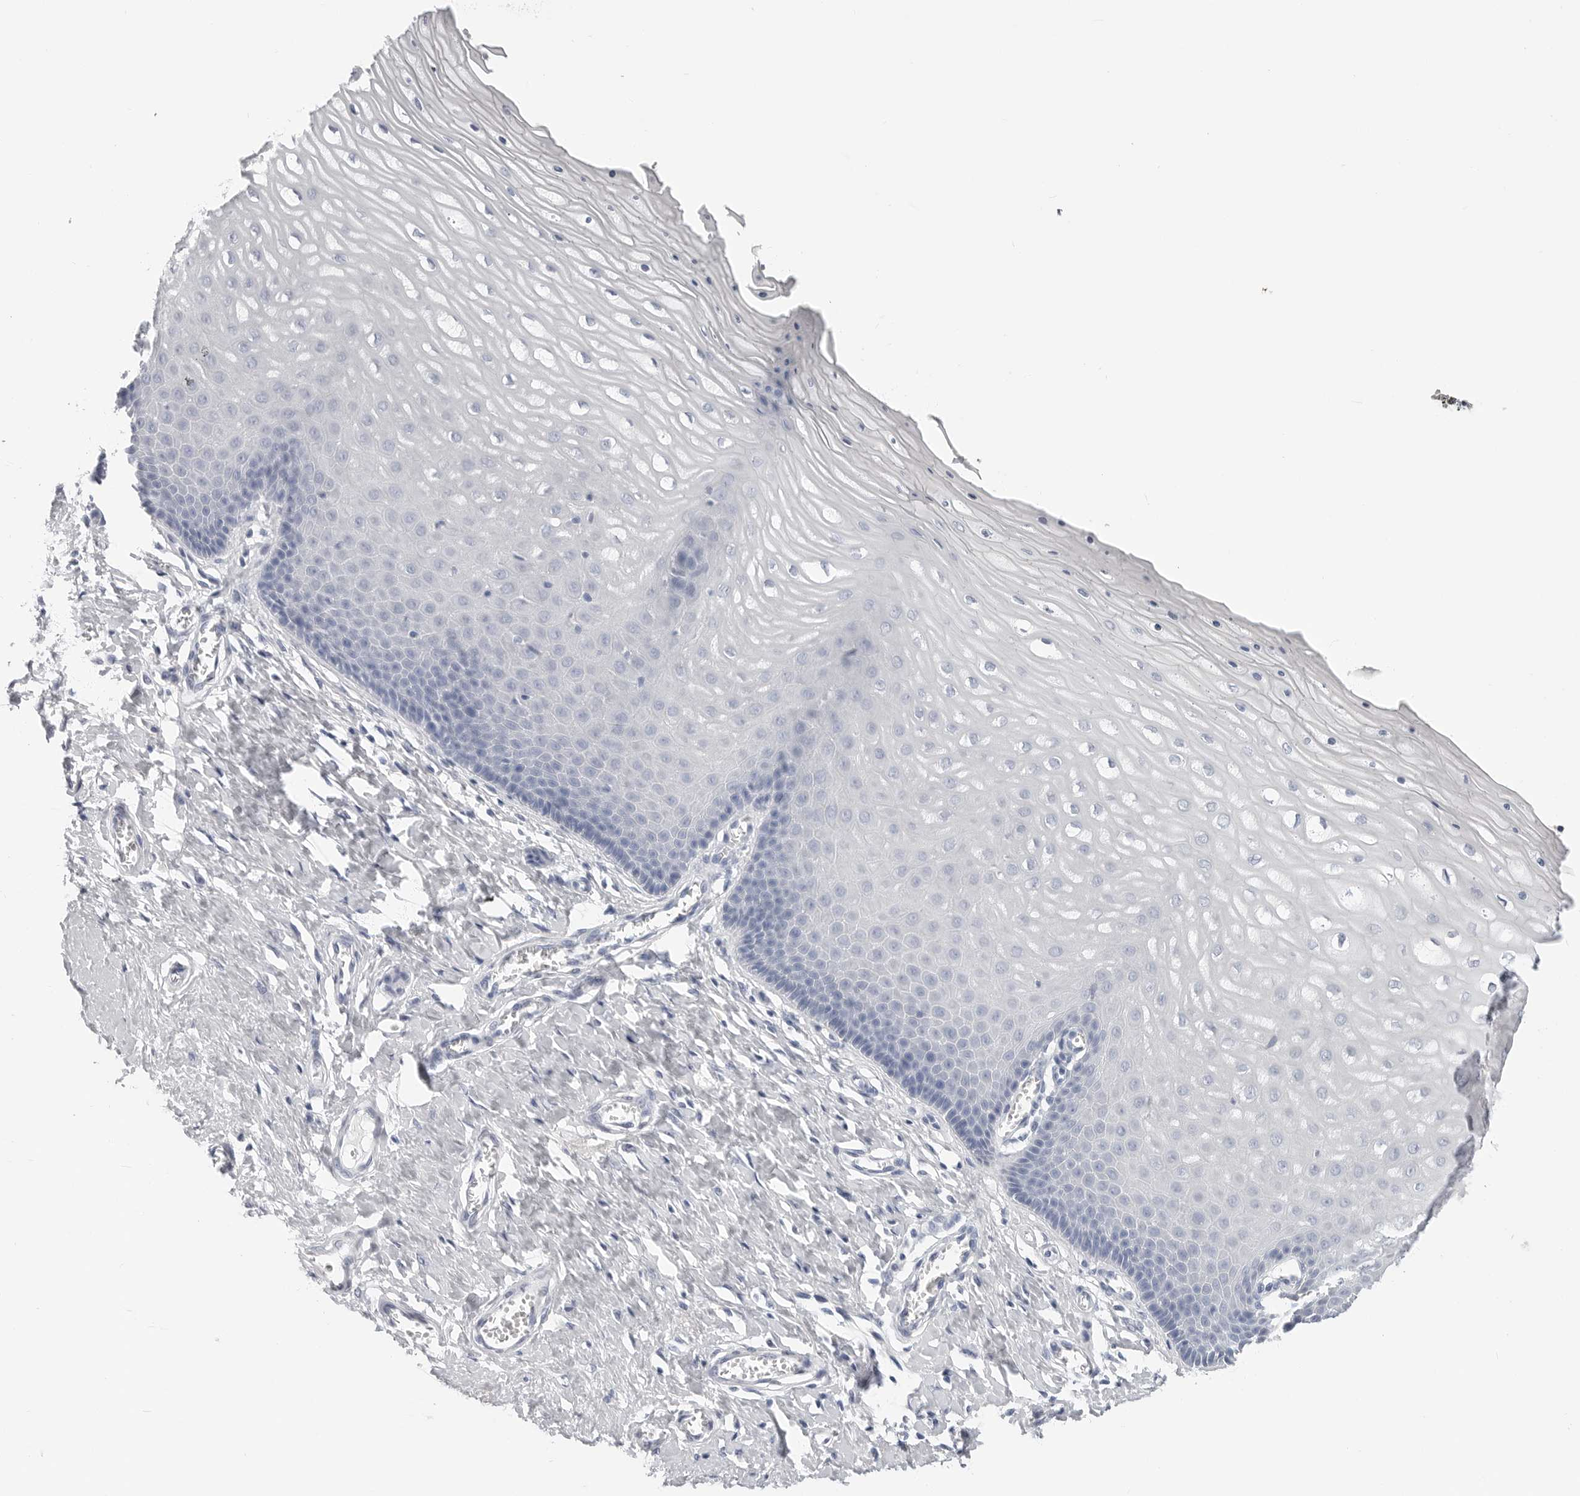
{"staining": {"intensity": "negative", "quantity": "none", "location": "none"}, "tissue": "cervix", "cell_type": "Squamous epithelial cells", "image_type": "normal", "snomed": [{"axis": "morphology", "description": "Normal tissue, NOS"}, {"axis": "topography", "description": "Cervix"}], "caption": "An immunohistochemistry (IHC) photomicrograph of unremarkable cervix is shown. There is no staining in squamous epithelial cells of cervix.", "gene": "PLN", "patient": {"sex": "female", "age": 55}}